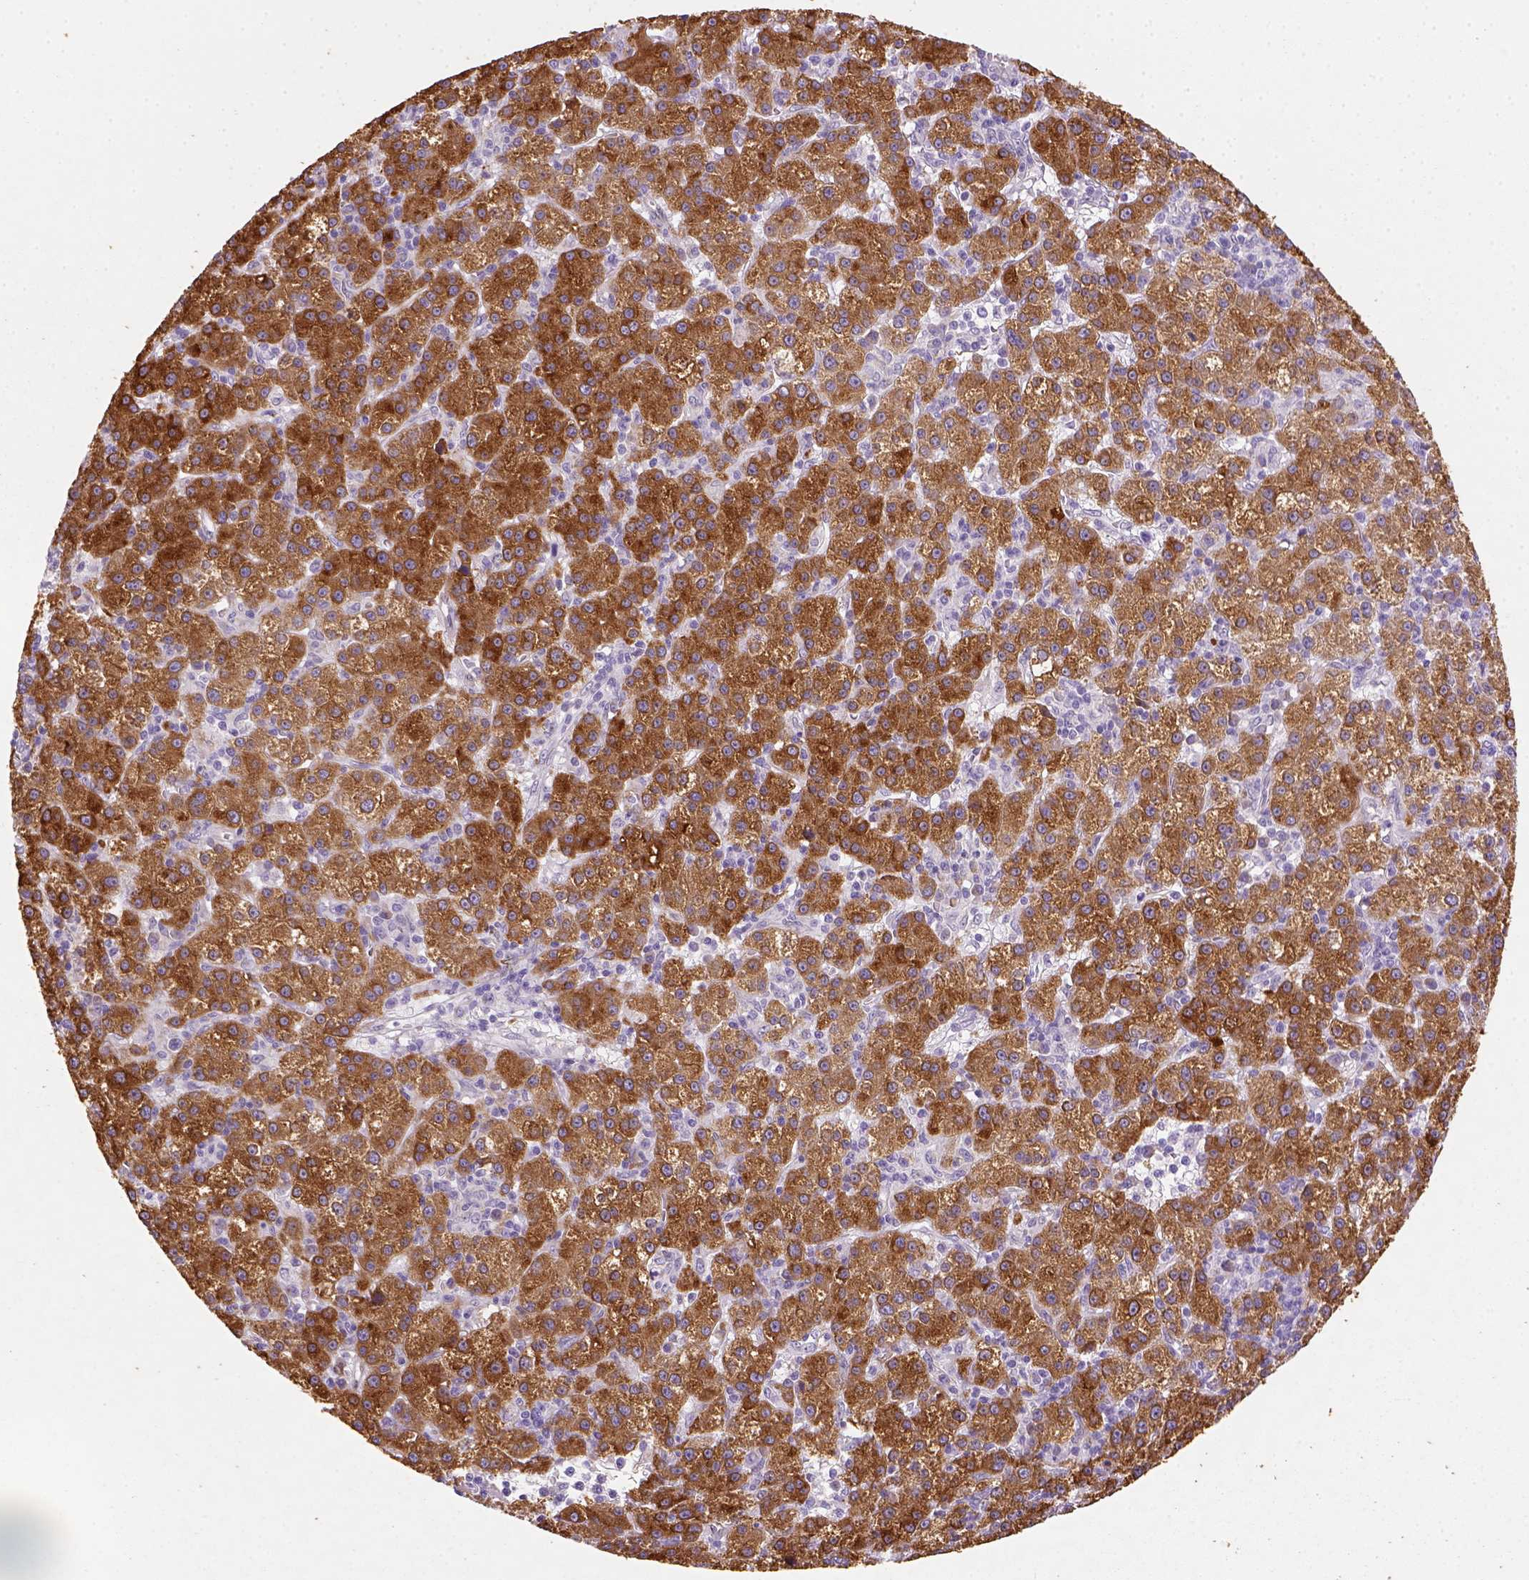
{"staining": {"intensity": "strong", "quantity": ">75%", "location": "cytoplasmic/membranous"}, "tissue": "liver cancer", "cell_type": "Tumor cells", "image_type": "cancer", "snomed": [{"axis": "morphology", "description": "Carcinoma, Hepatocellular, NOS"}, {"axis": "topography", "description": "Liver"}], "caption": "Strong cytoplasmic/membranous protein expression is identified in approximately >75% of tumor cells in liver cancer (hepatocellular carcinoma). The protein is shown in brown color, while the nuclei are stained blue.", "gene": "CES2", "patient": {"sex": "female", "age": 60}}